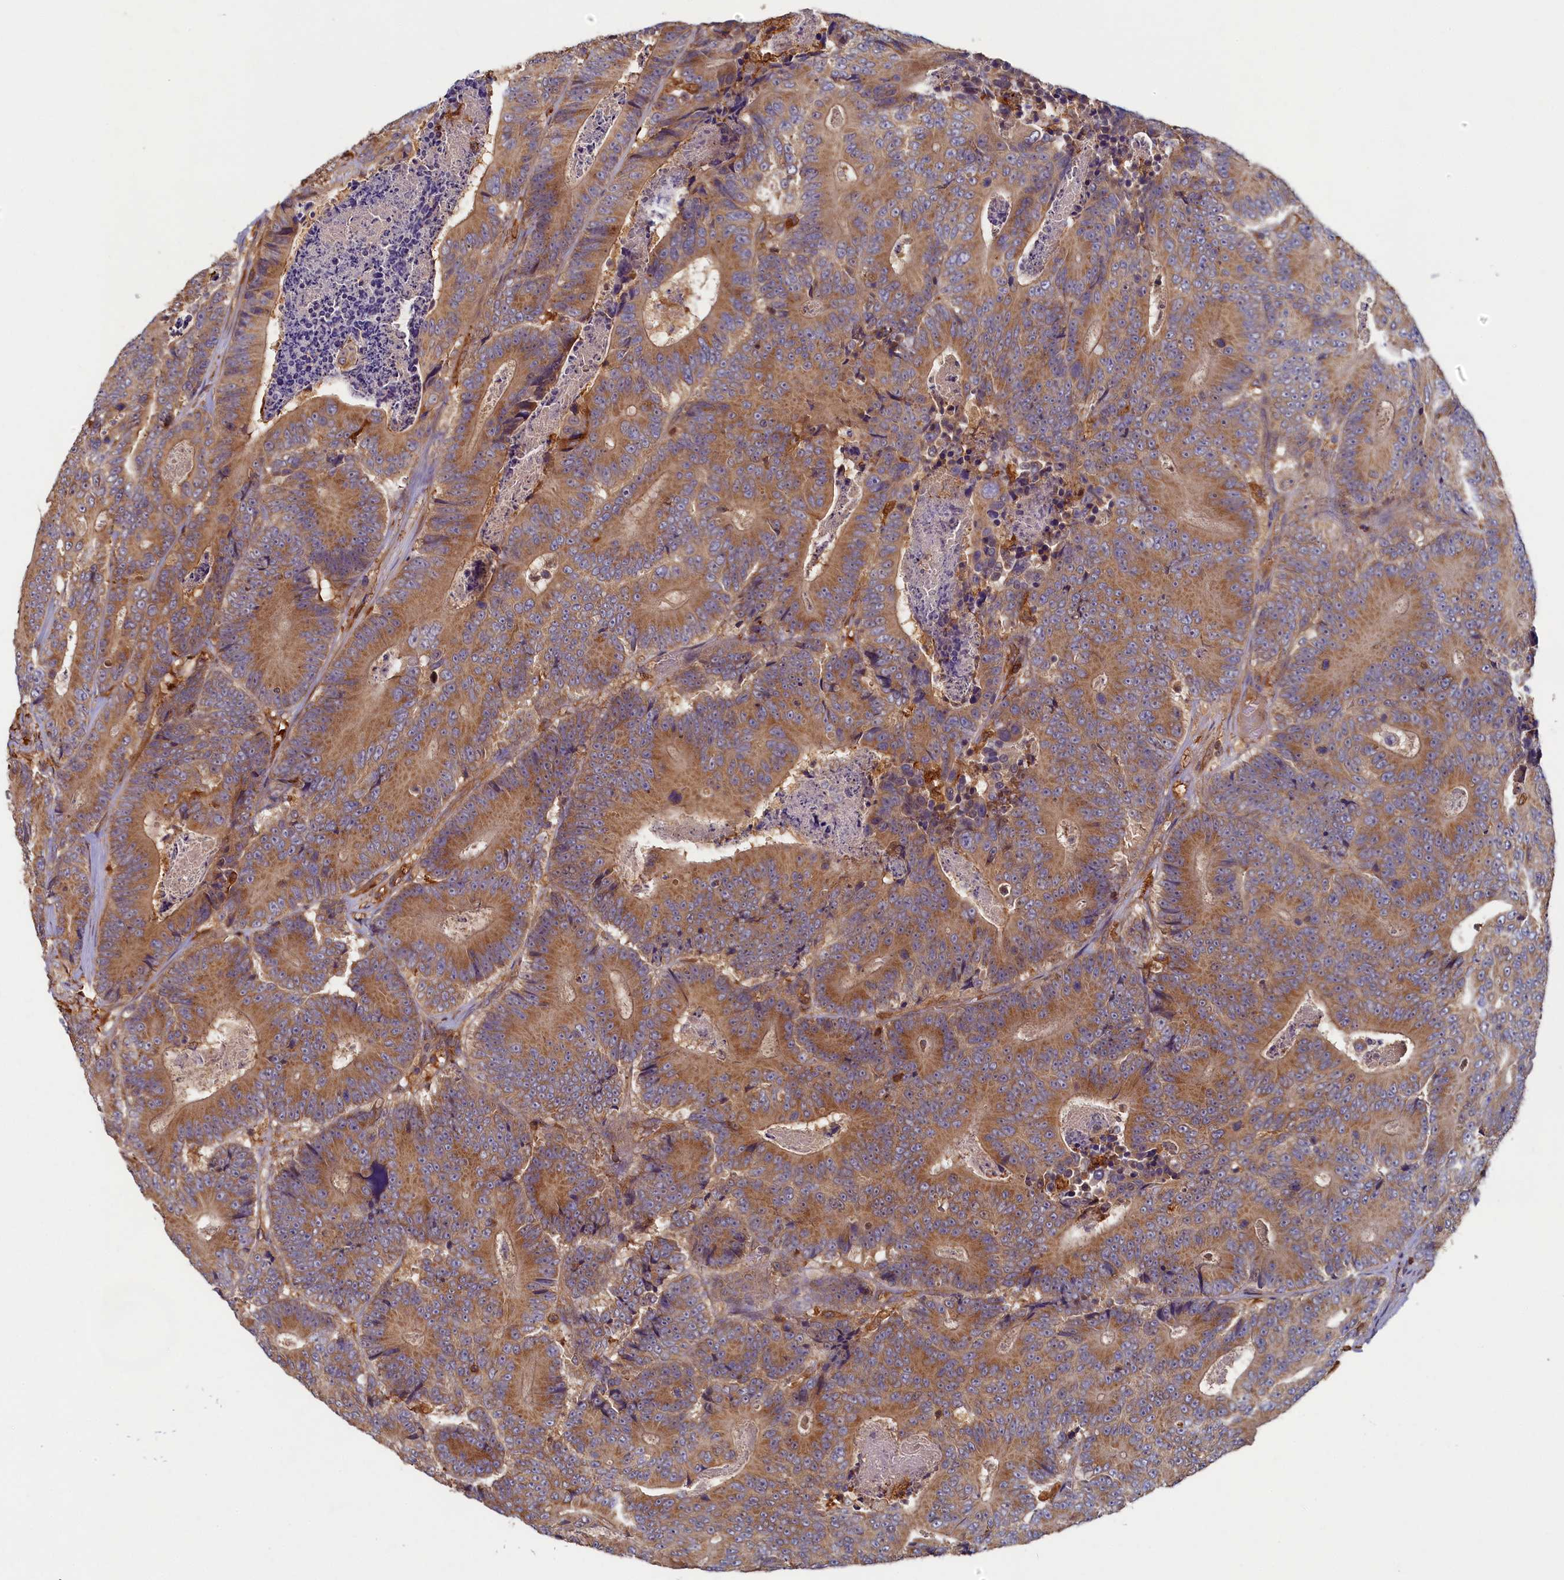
{"staining": {"intensity": "moderate", "quantity": ">75%", "location": "cytoplasmic/membranous"}, "tissue": "colorectal cancer", "cell_type": "Tumor cells", "image_type": "cancer", "snomed": [{"axis": "morphology", "description": "Adenocarcinoma, NOS"}, {"axis": "topography", "description": "Colon"}], "caption": "Immunohistochemical staining of colorectal cancer (adenocarcinoma) reveals medium levels of moderate cytoplasmic/membranous staining in approximately >75% of tumor cells.", "gene": "TIMM8B", "patient": {"sex": "male", "age": 83}}